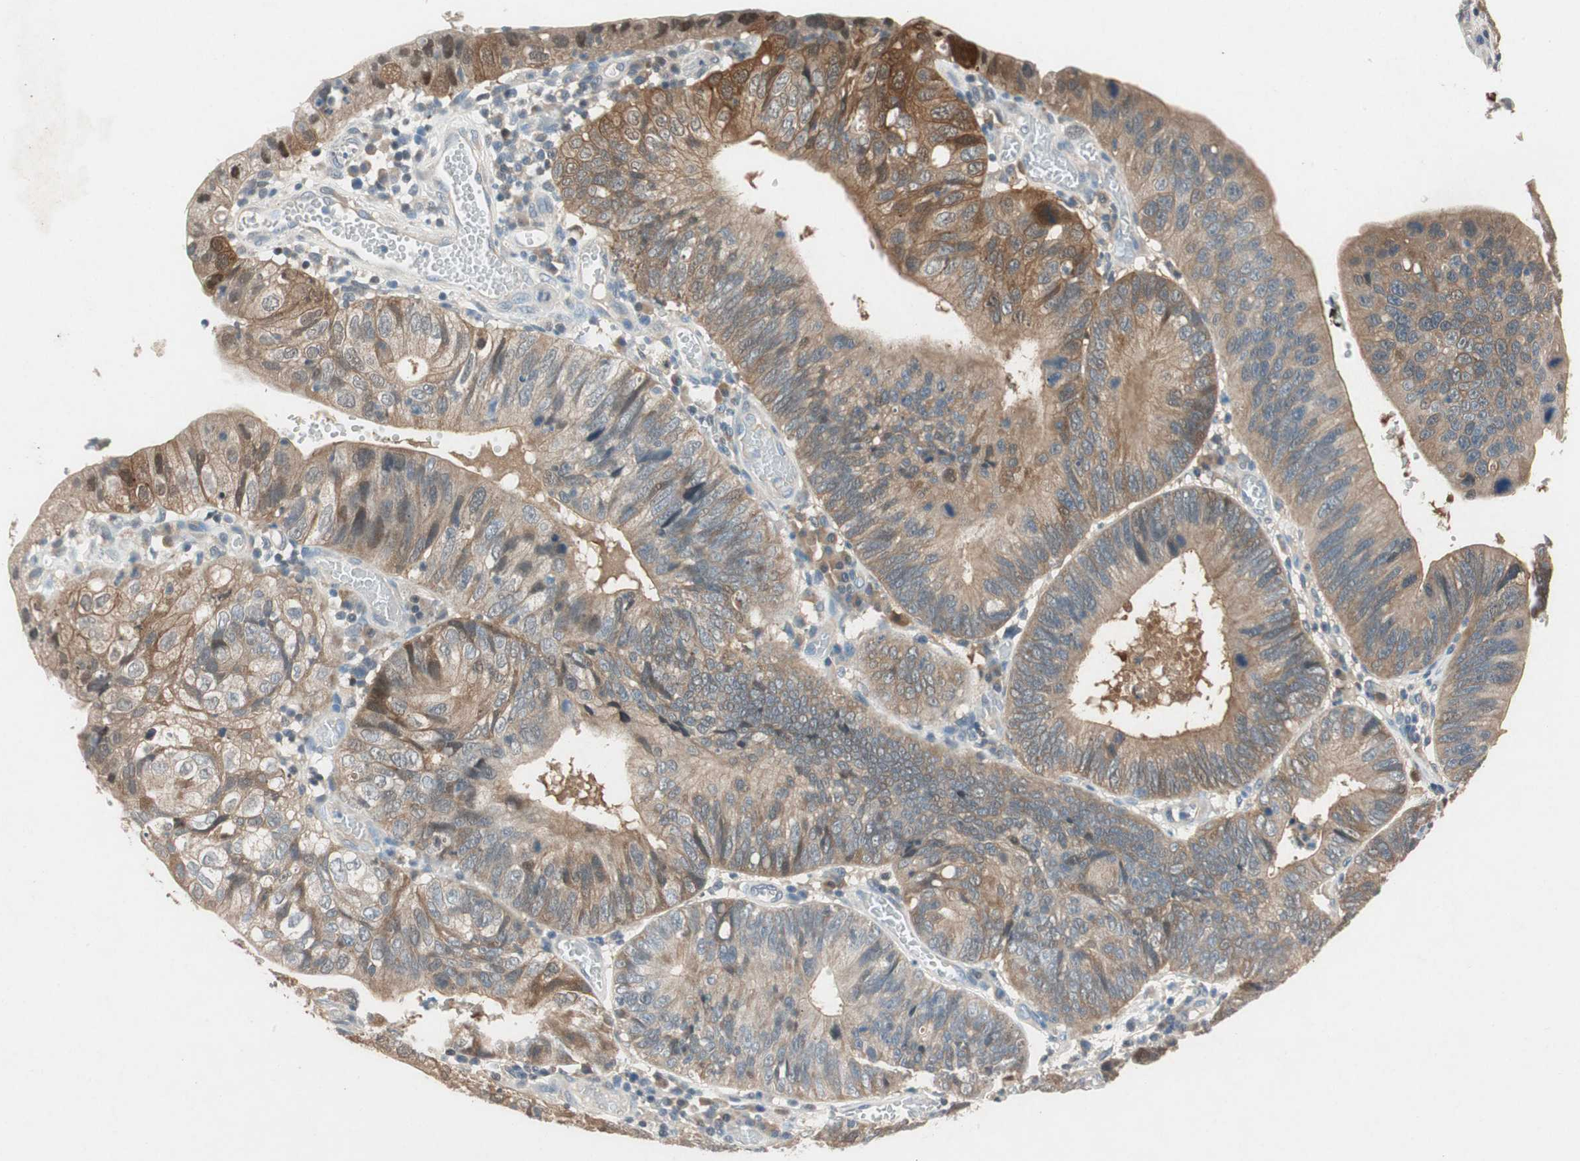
{"staining": {"intensity": "moderate", "quantity": "<25%", "location": "cytoplasmic/membranous,nuclear"}, "tissue": "stomach cancer", "cell_type": "Tumor cells", "image_type": "cancer", "snomed": [{"axis": "morphology", "description": "Adenocarcinoma, NOS"}, {"axis": "topography", "description": "Stomach"}], "caption": "Brown immunohistochemical staining in human adenocarcinoma (stomach) reveals moderate cytoplasmic/membranous and nuclear expression in about <25% of tumor cells.", "gene": "SERPINB5", "patient": {"sex": "male", "age": 59}}